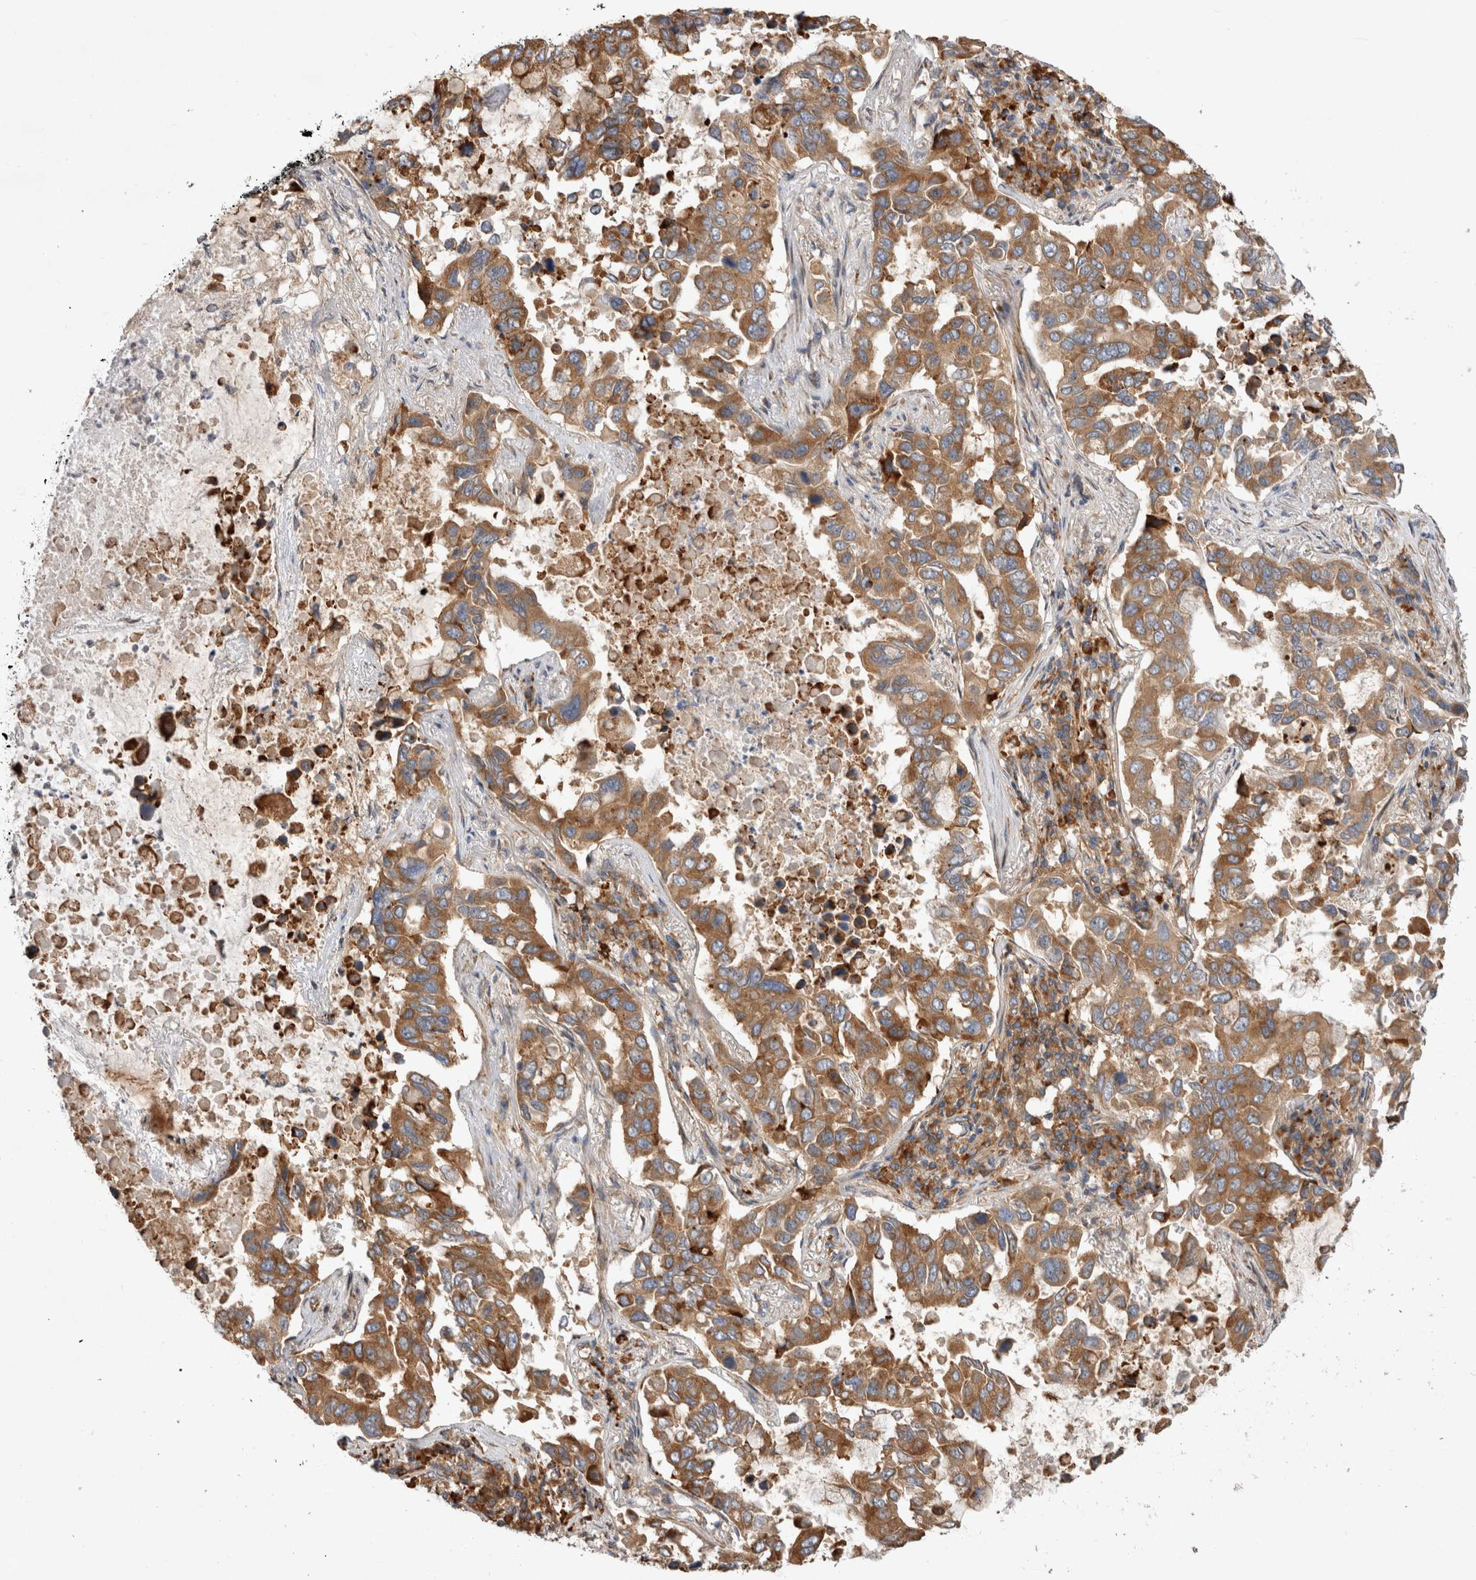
{"staining": {"intensity": "moderate", "quantity": ">75%", "location": "cytoplasmic/membranous"}, "tissue": "lung cancer", "cell_type": "Tumor cells", "image_type": "cancer", "snomed": [{"axis": "morphology", "description": "Adenocarcinoma, NOS"}, {"axis": "topography", "description": "Lung"}], "caption": "Lung adenocarcinoma stained with DAB immunohistochemistry exhibits medium levels of moderate cytoplasmic/membranous positivity in about >75% of tumor cells.", "gene": "PDCD10", "patient": {"sex": "male", "age": 64}}